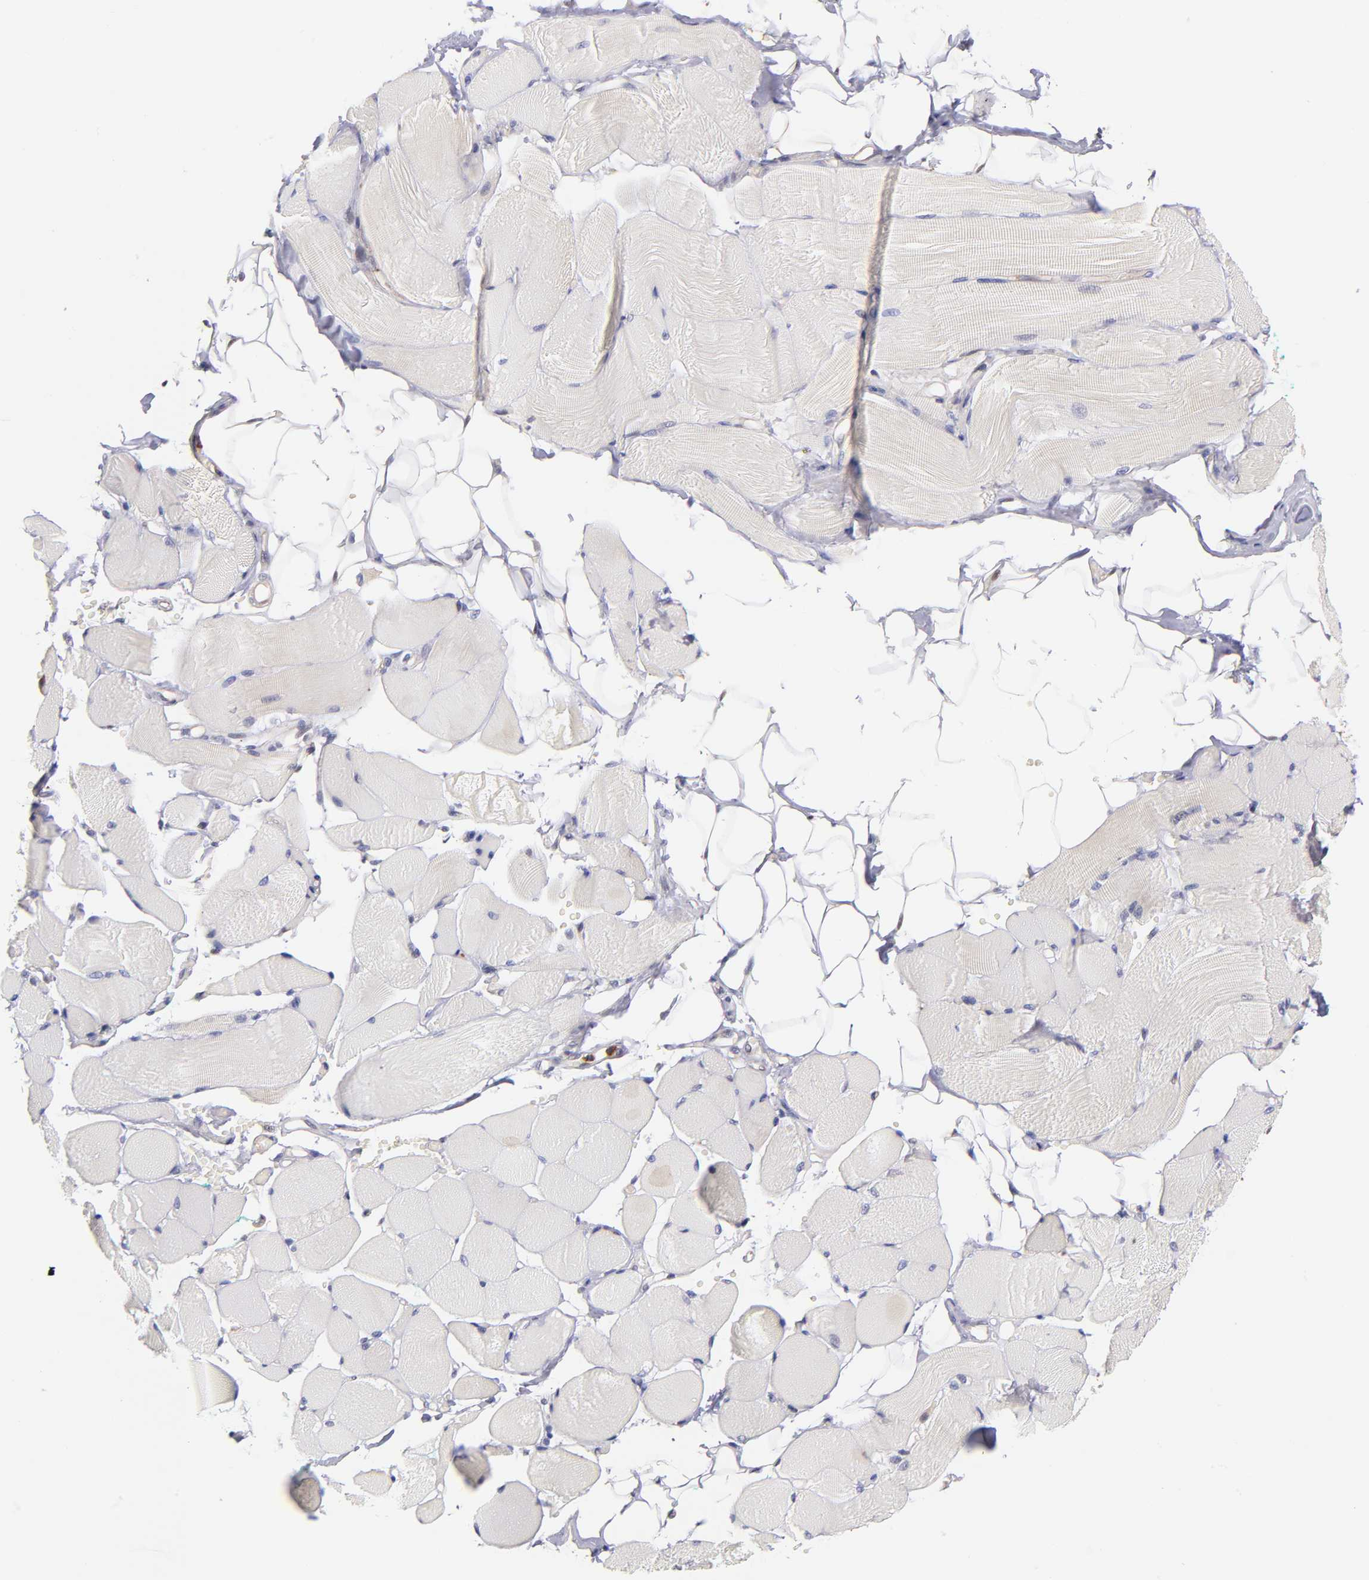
{"staining": {"intensity": "negative", "quantity": "none", "location": "none"}, "tissue": "skeletal muscle", "cell_type": "Myocytes", "image_type": "normal", "snomed": [{"axis": "morphology", "description": "Normal tissue, NOS"}, {"axis": "topography", "description": "Skeletal muscle"}, {"axis": "topography", "description": "Peripheral nerve tissue"}], "caption": "A high-resolution micrograph shows immunohistochemistry staining of unremarkable skeletal muscle, which demonstrates no significant expression in myocytes.", "gene": "YWHAB", "patient": {"sex": "female", "age": 84}}